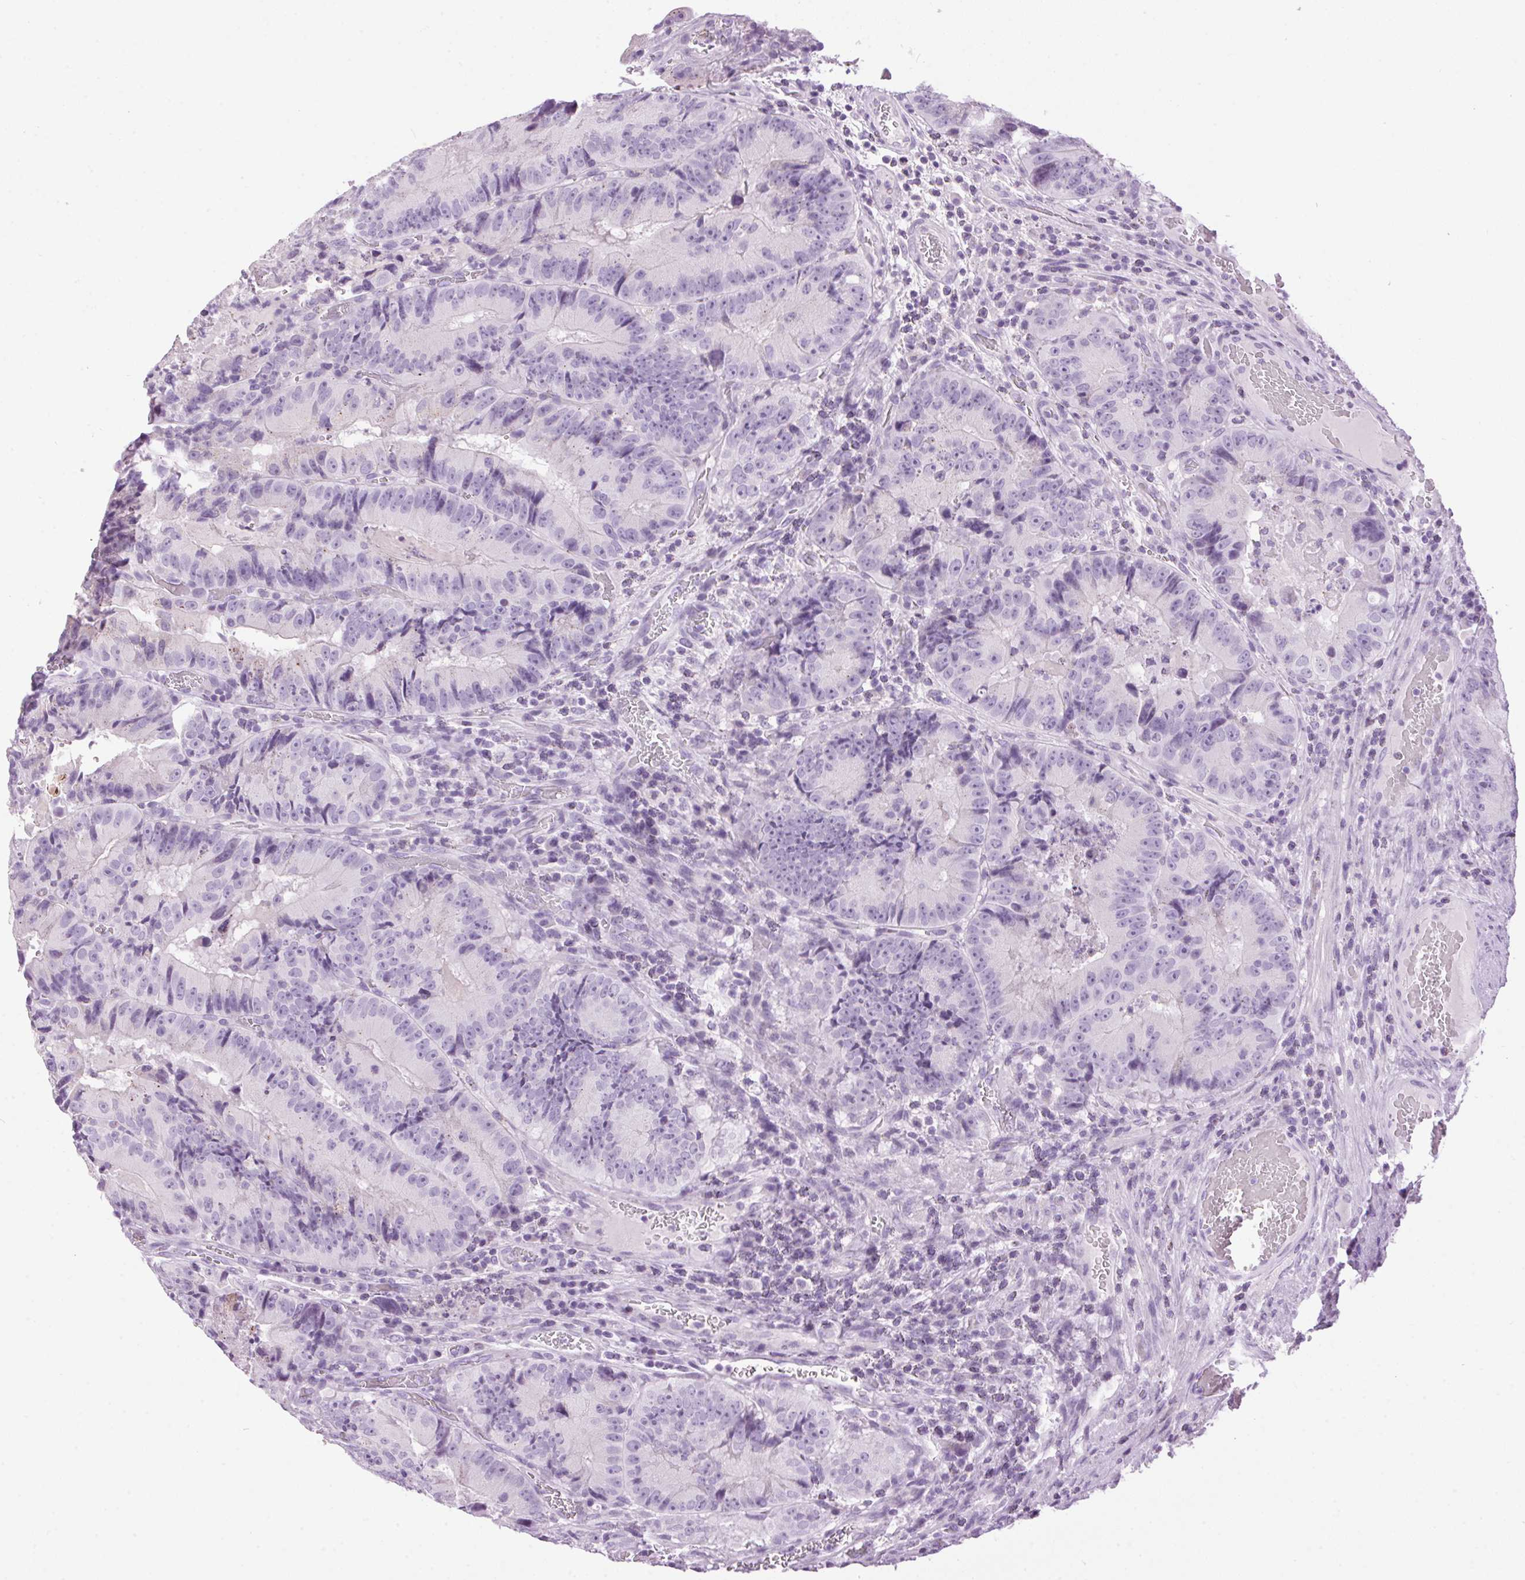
{"staining": {"intensity": "negative", "quantity": "none", "location": "none"}, "tissue": "colorectal cancer", "cell_type": "Tumor cells", "image_type": "cancer", "snomed": [{"axis": "morphology", "description": "Adenocarcinoma, NOS"}, {"axis": "topography", "description": "Colon"}], "caption": "Micrograph shows no protein expression in tumor cells of colorectal adenocarcinoma tissue.", "gene": "TMEM88B", "patient": {"sex": "female", "age": 86}}